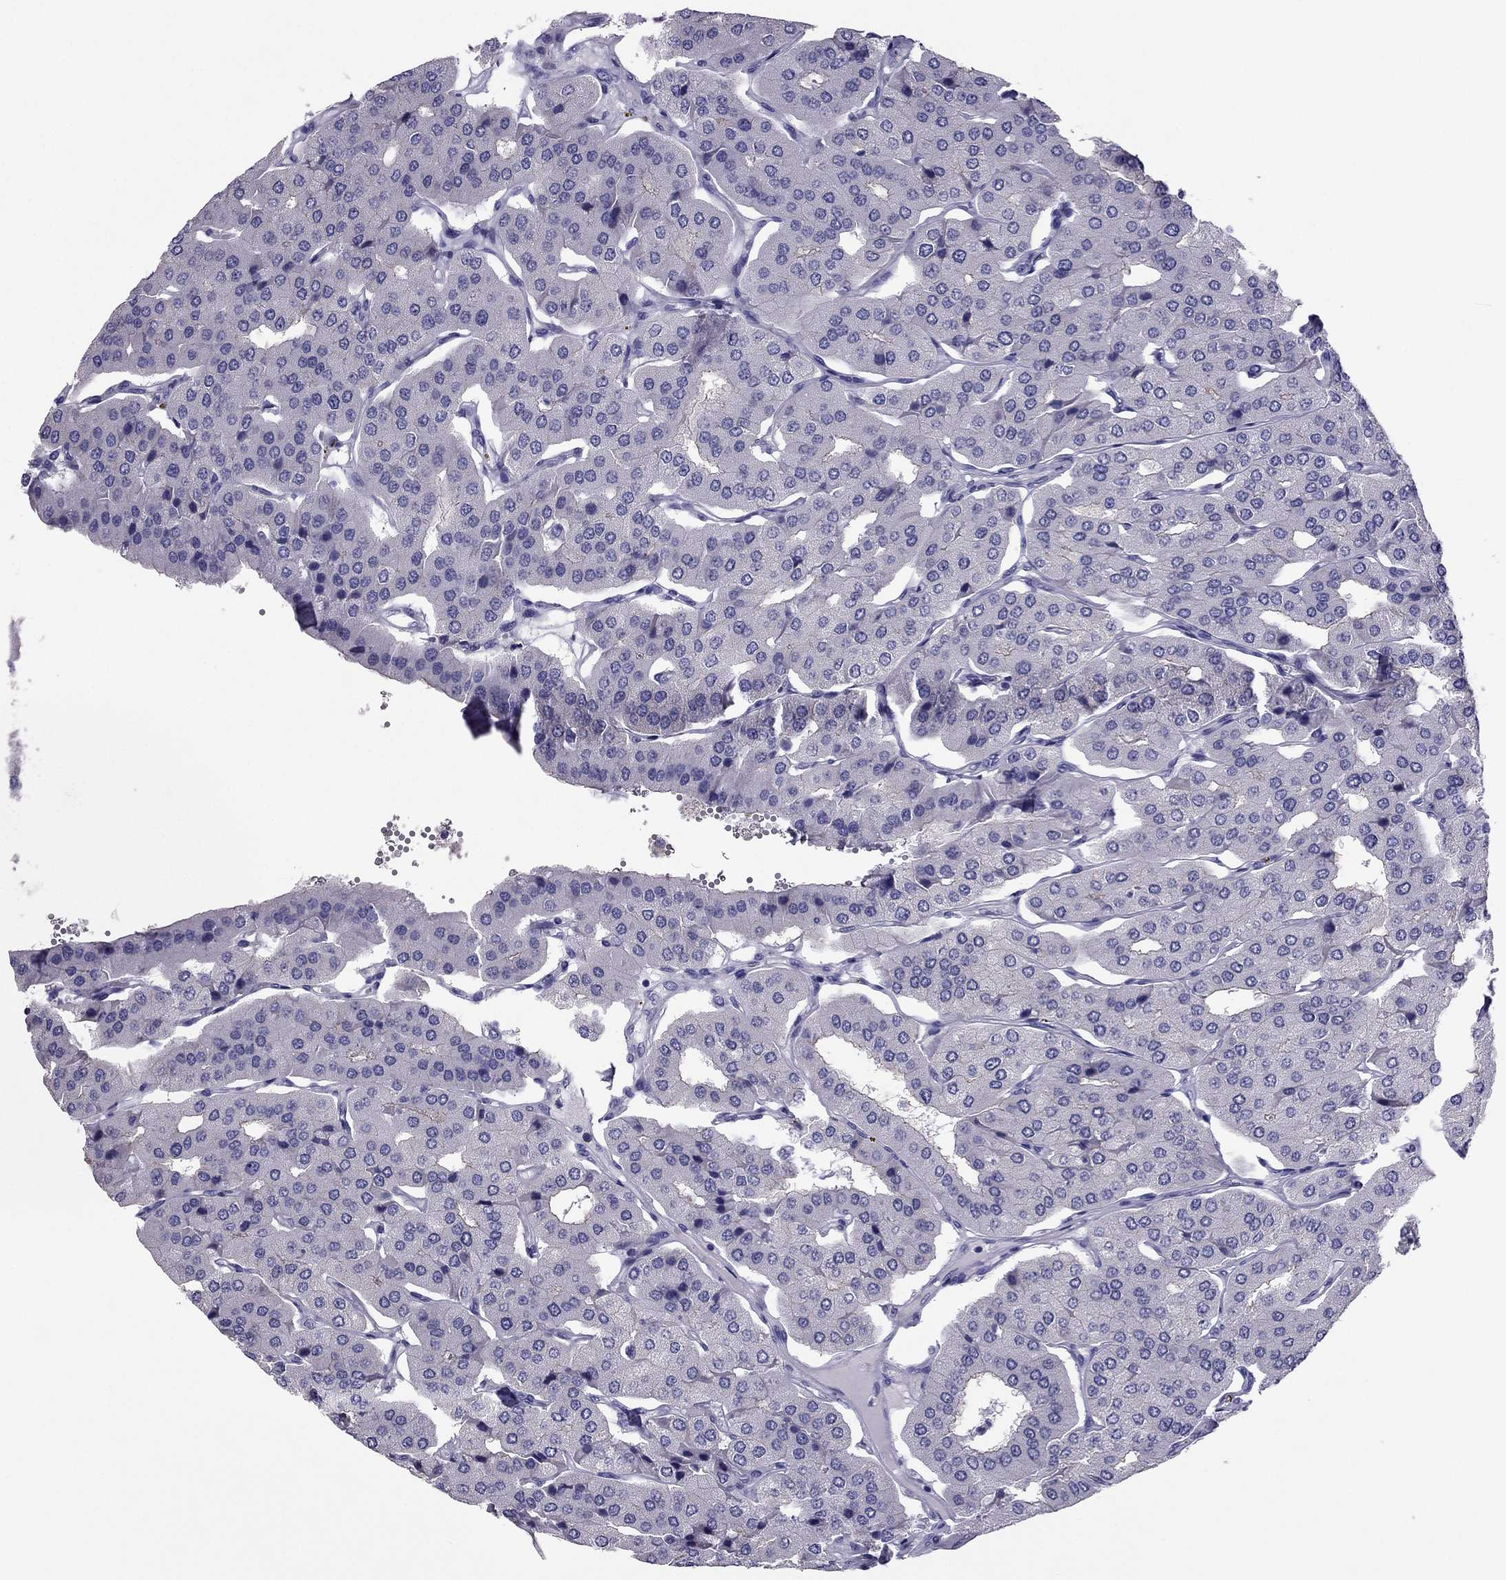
{"staining": {"intensity": "negative", "quantity": "none", "location": "none"}, "tissue": "parathyroid gland", "cell_type": "Glandular cells", "image_type": "normal", "snomed": [{"axis": "morphology", "description": "Normal tissue, NOS"}, {"axis": "morphology", "description": "Adenoma, NOS"}, {"axis": "topography", "description": "Parathyroid gland"}], "caption": "Immunohistochemistry (IHC) of benign parathyroid gland exhibits no expression in glandular cells.", "gene": "PDE6A", "patient": {"sex": "female", "age": 86}}